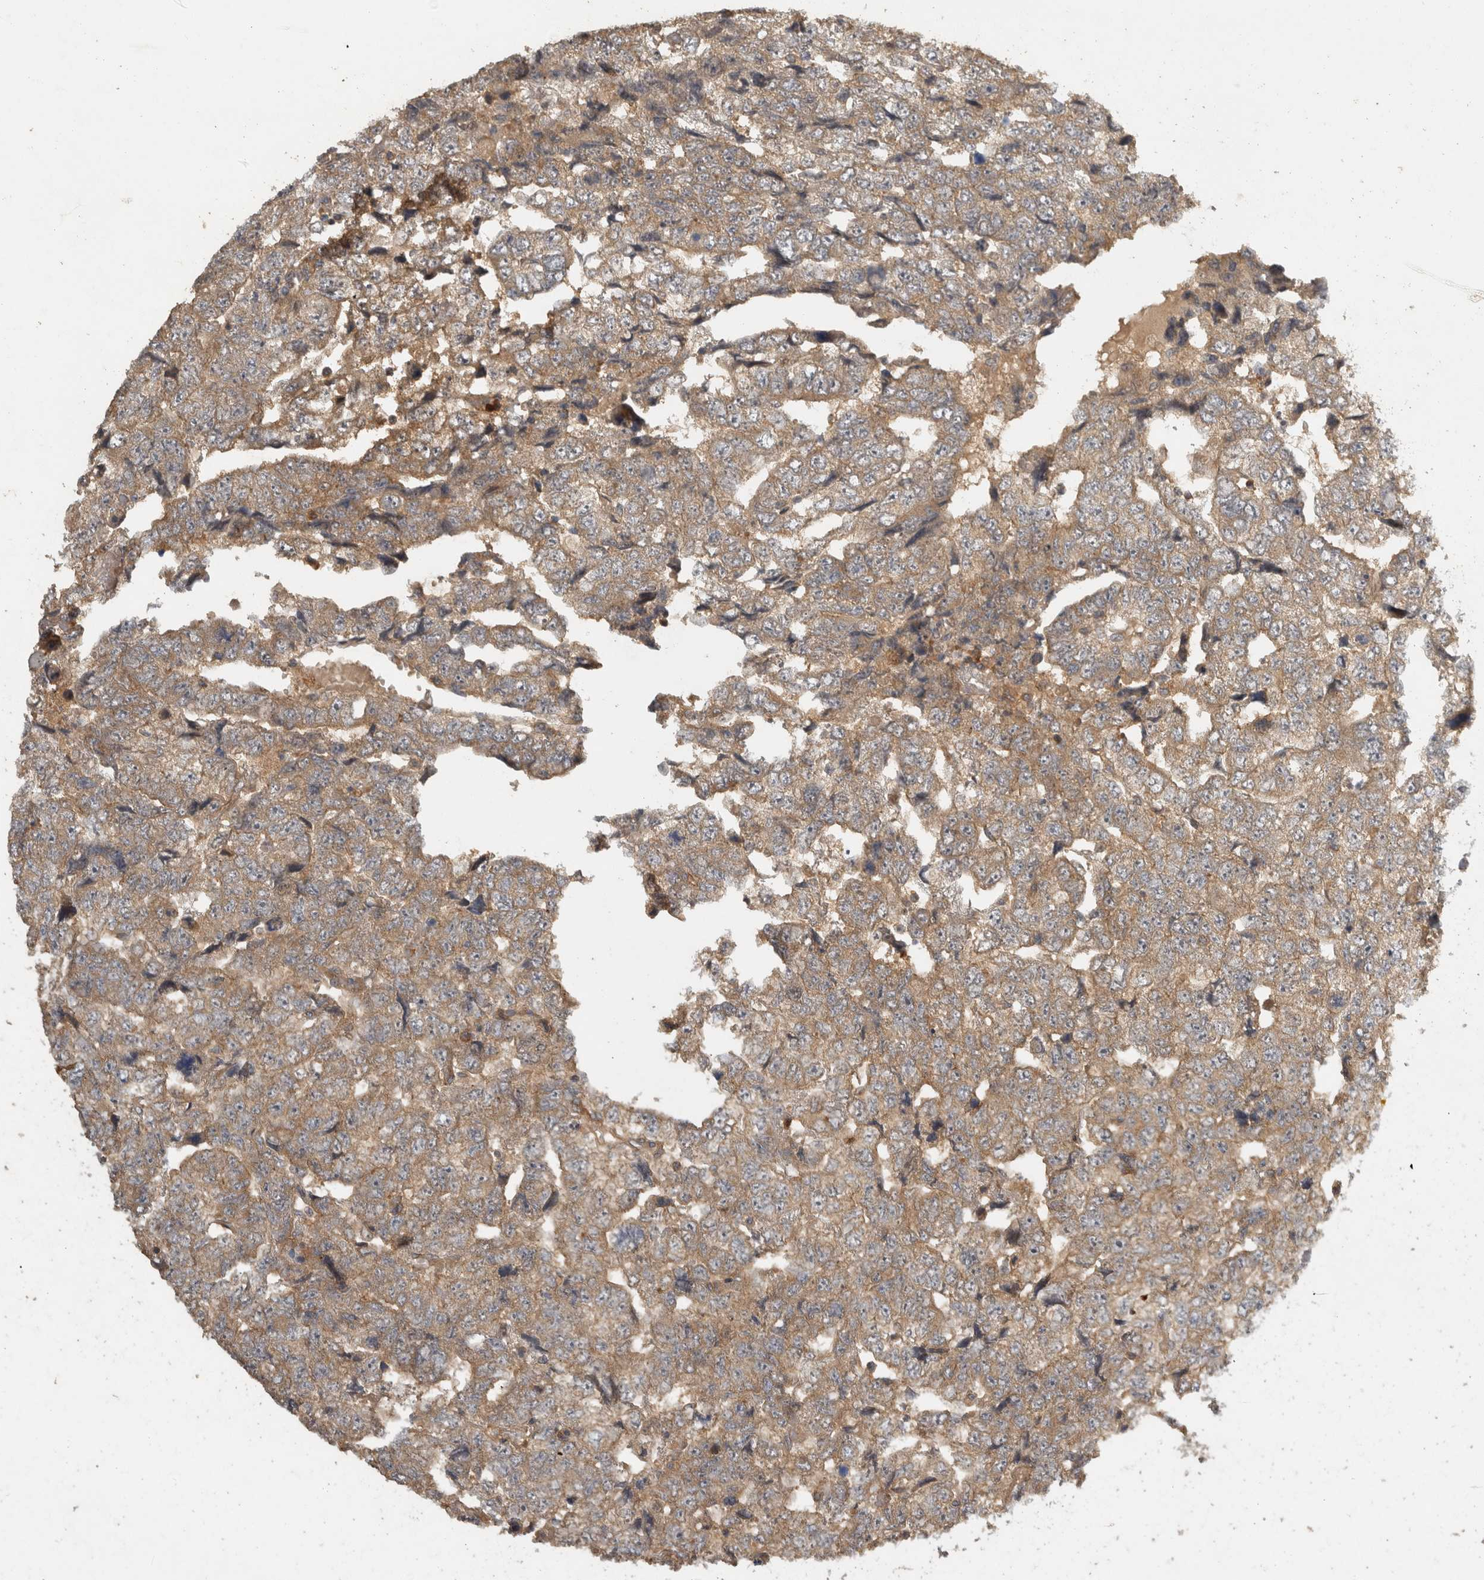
{"staining": {"intensity": "moderate", "quantity": ">75%", "location": "cytoplasmic/membranous"}, "tissue": "testis cancer", "cell_type": "Tumor cells", "image_type": "cancer", "snomed": [{"axis": "morphology", "description": "Carcinoma, Embryonal, NOS"}, {"axis": "topography", "description": "Testis"}], "caption": "Moderate cytoplasmic/membranous staining for a protein is seen in approximately >75% of tumor cells of testis cancer using IHC.", "gene": "VEPH1", "patient": {"sex": "male", "age": 36}}